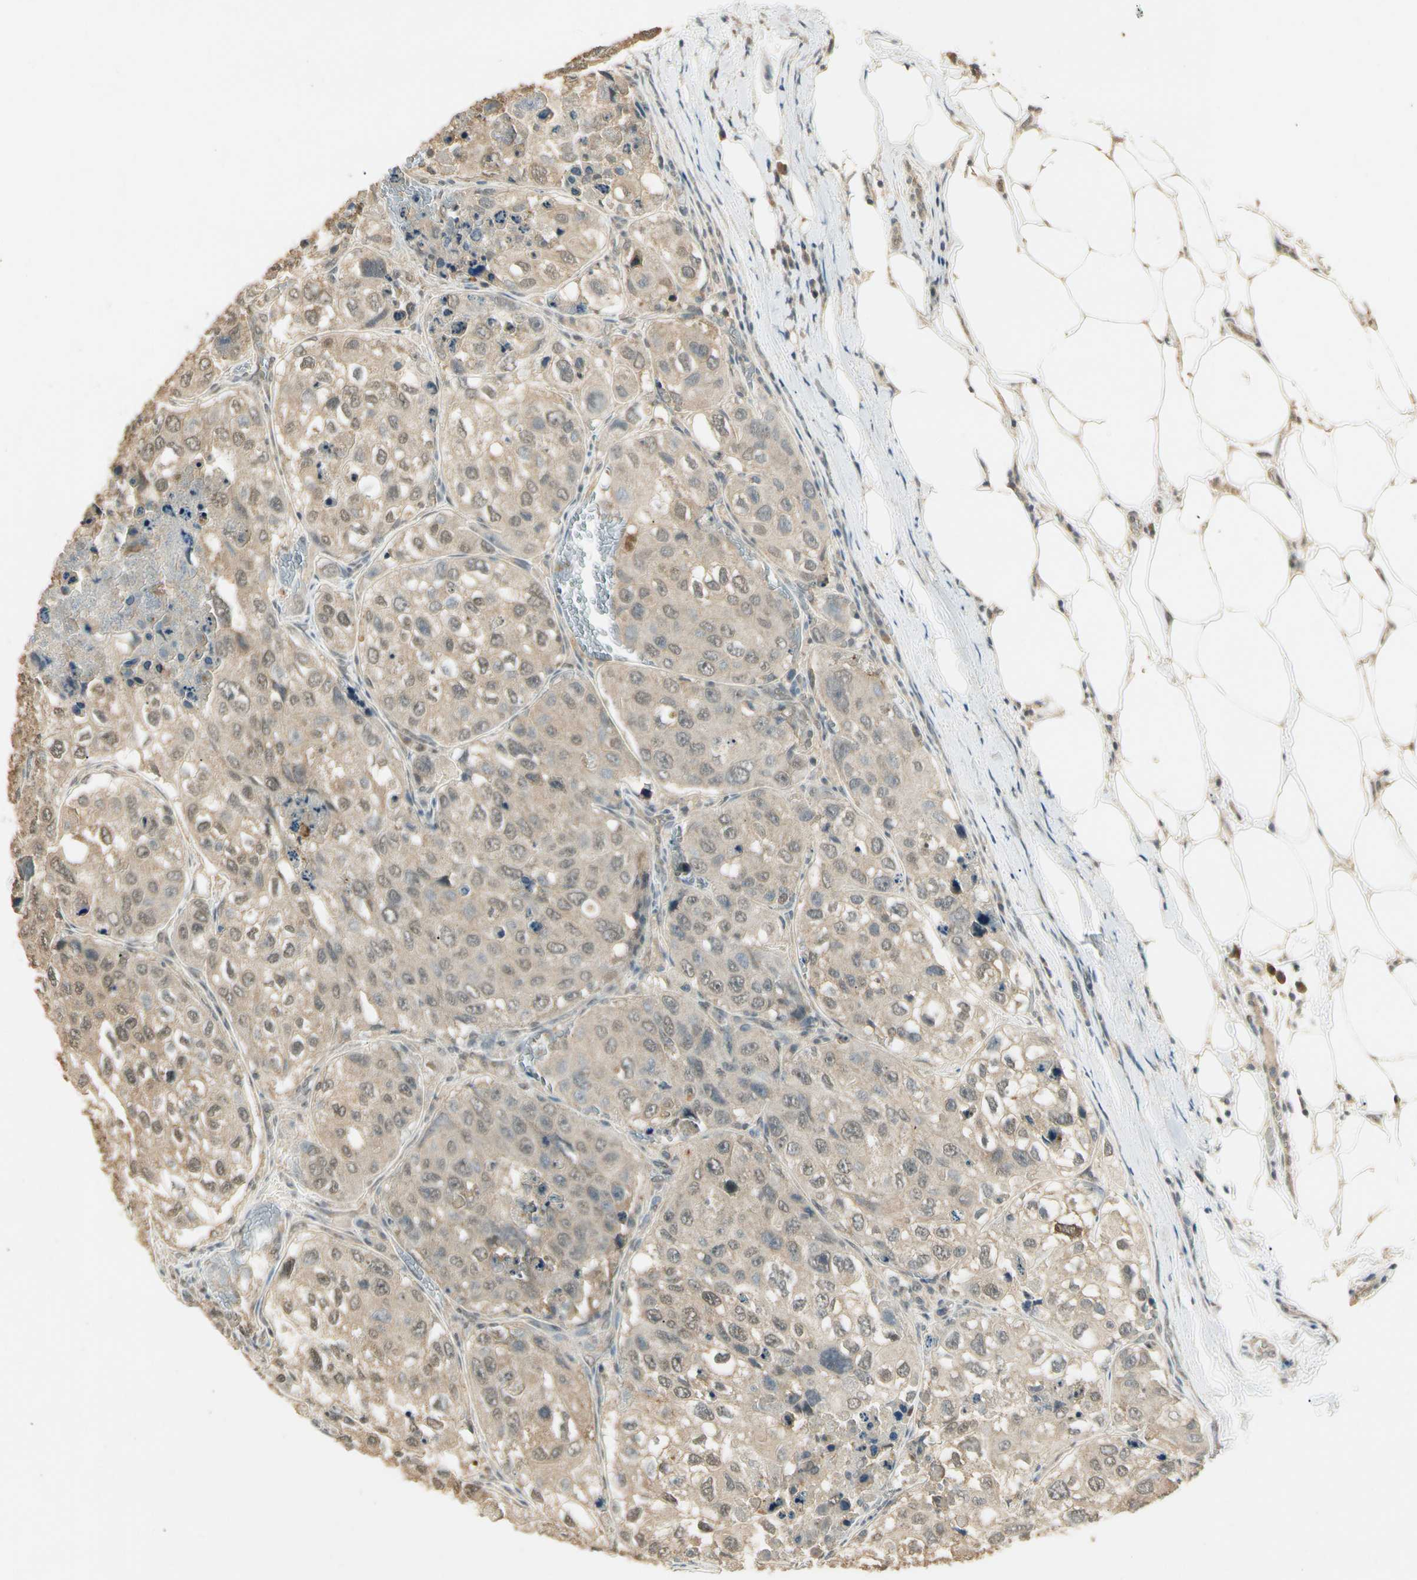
{"staining": {"intensity": "weak", "quantity": ">75%", "location": "cytoplasmic/membranous"}, "tissue": "urothelial cancer", "cell_type": "Tumor cells", "image_type": "cancer", "snomed": [{"axis": "morphology", "description": "Urothelial carcinoma, High grade"}, {"axis": "topography", "description": "Lymph node"}, {"axis": "topography", "description": "Urinary bladder"}], "caption": "Brown immunohistochemical staining in human urothelial cancer exhibits weak cytoplasmic/membranous positivity in approximately >75% of tumor cells.", "gene": "SGCA", "patient": {"sex": "male", "age": 51}}